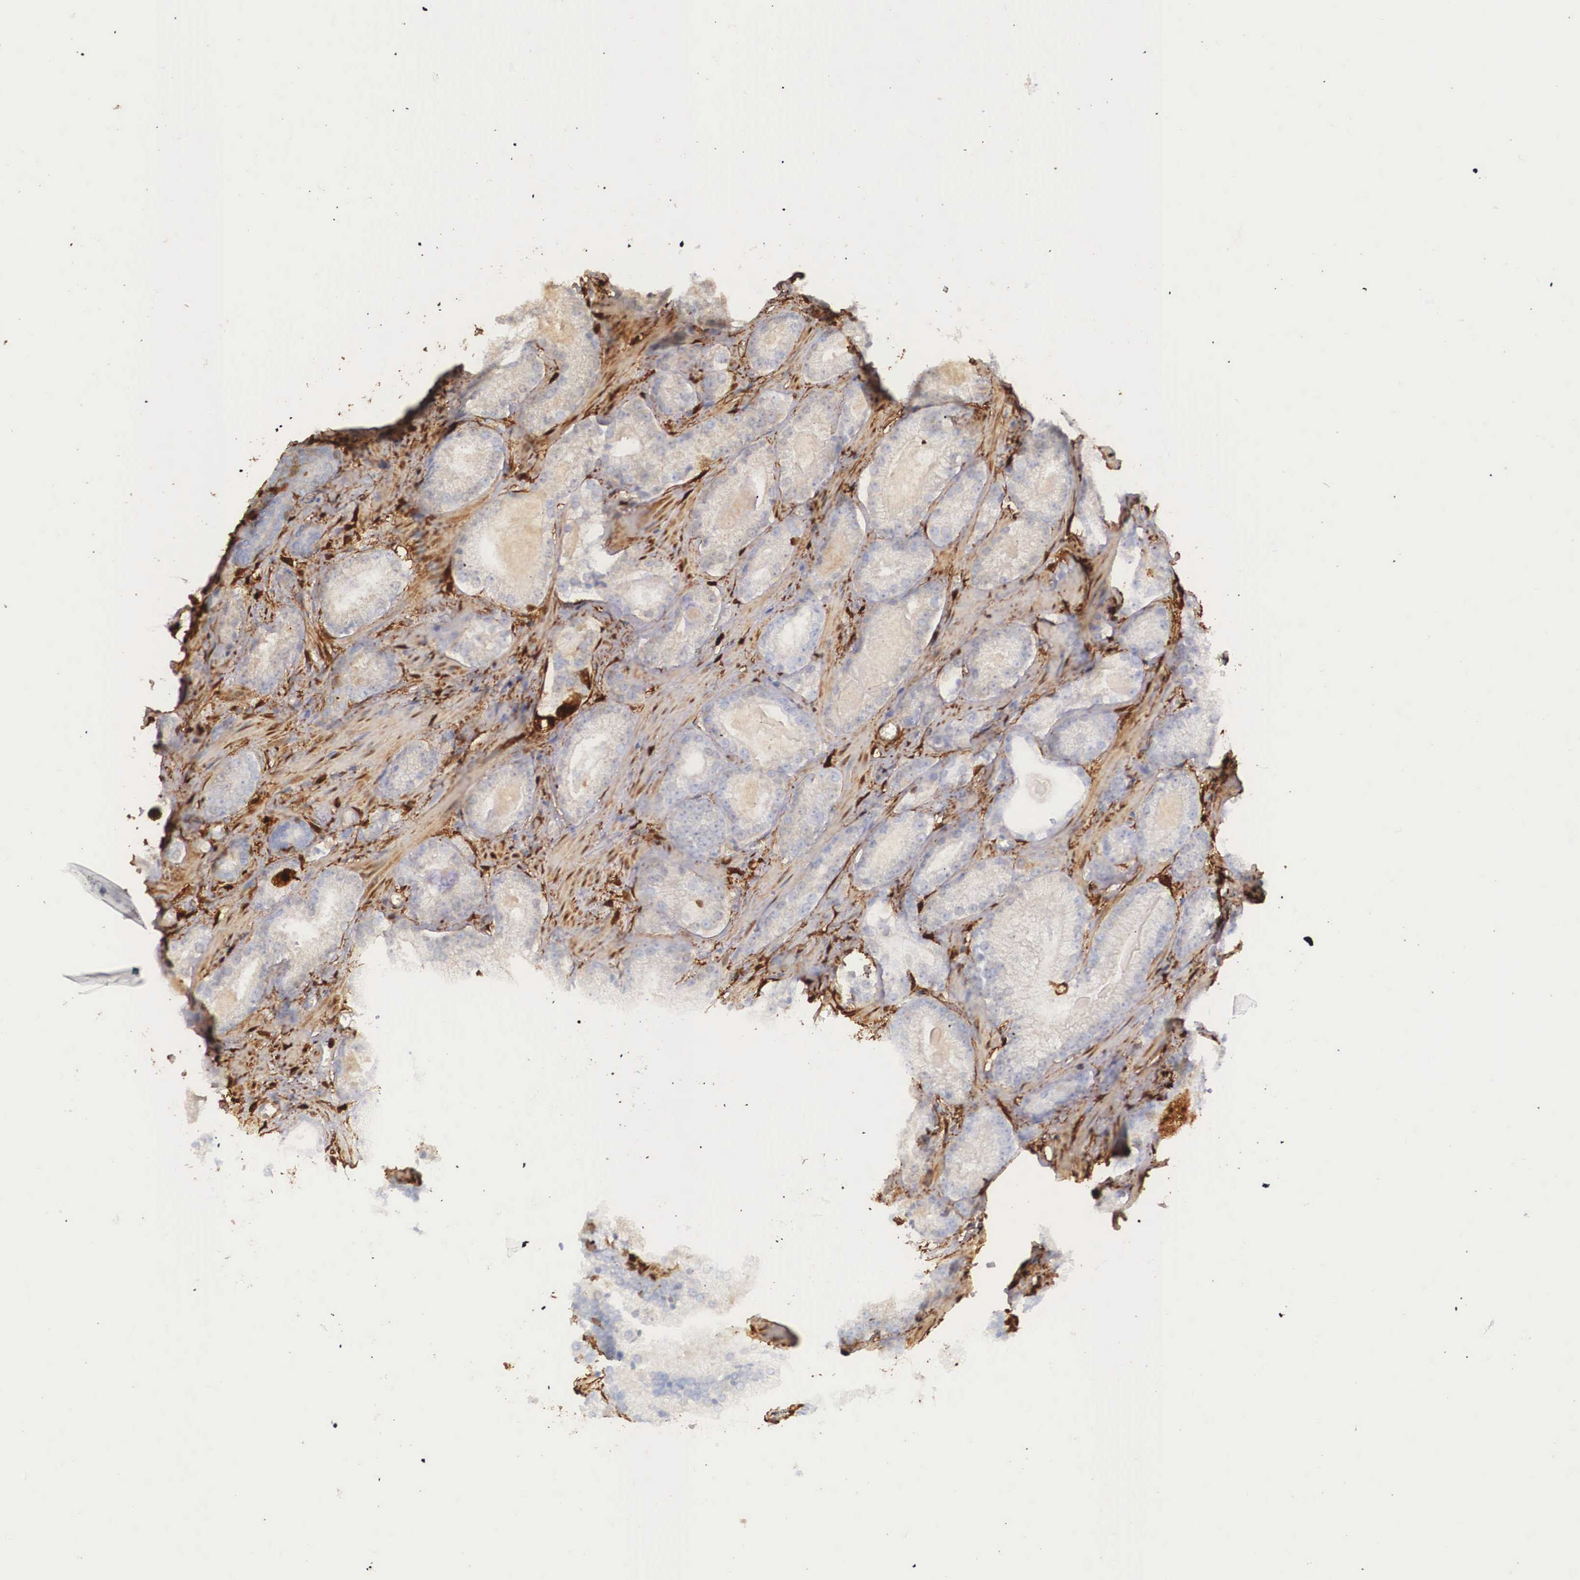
{"staining": {"intensity": "negative", "quantity": "none", "location": "none"}, "tissue": "prostate cancer", "cell_type": "Tumor cells", "image_type": "cancer", "snomed": [{"axis": "morphology", "description": "Adenocarcinoma, Medium grade"}, {"axis": "topography", "description": "Prostate"}], "caption": "Immunohistochemistry photomicrograph of prostate cancer stained for a protein (brown), which demonstrates no expression in tumor cells.", "gene": "LGALS1", "patient": {"sex": "male", "age": 68}}